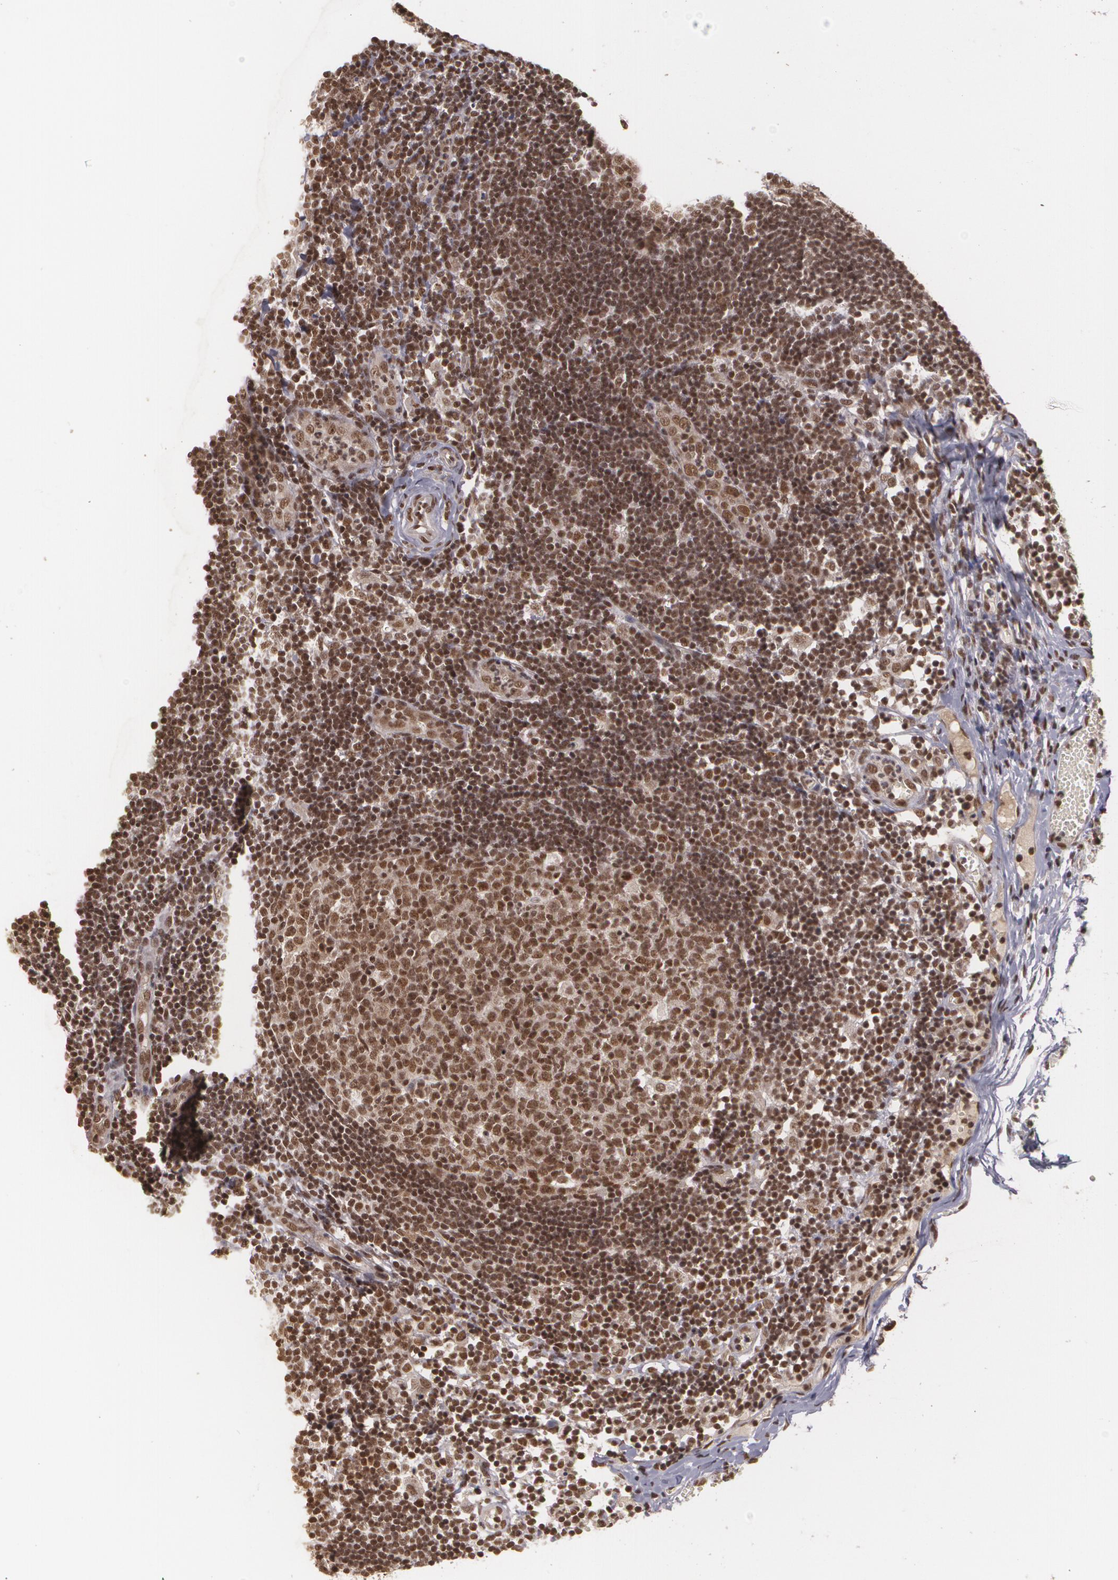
{"staining": {"intensity": "strong", "quantity": ">75%", "location": "nuclear"}, "tissue": "lymph node", "cell_type": "Germinal center cells", "image_type": "normal", "snomed": [{"axis": "morphology", "description": "Normal tissue, NOS"}, {"axis": "morphology", "description": "Inflammation, NOS"}, {"axis": "topography", "description": "Lymph node"}, {"axis": "topography", "description": "Salivary gland"}], "caption": "Immunohistochemical staining of benign human lymph node displays >75% levels of strong nuclear protein positivity in about >75% of germinal center cells. The protein of interest is shown in brown color, while the nuclei are stained blue.", "gene": "RXRB", "patient": {"sex": "male", "age": 3}}